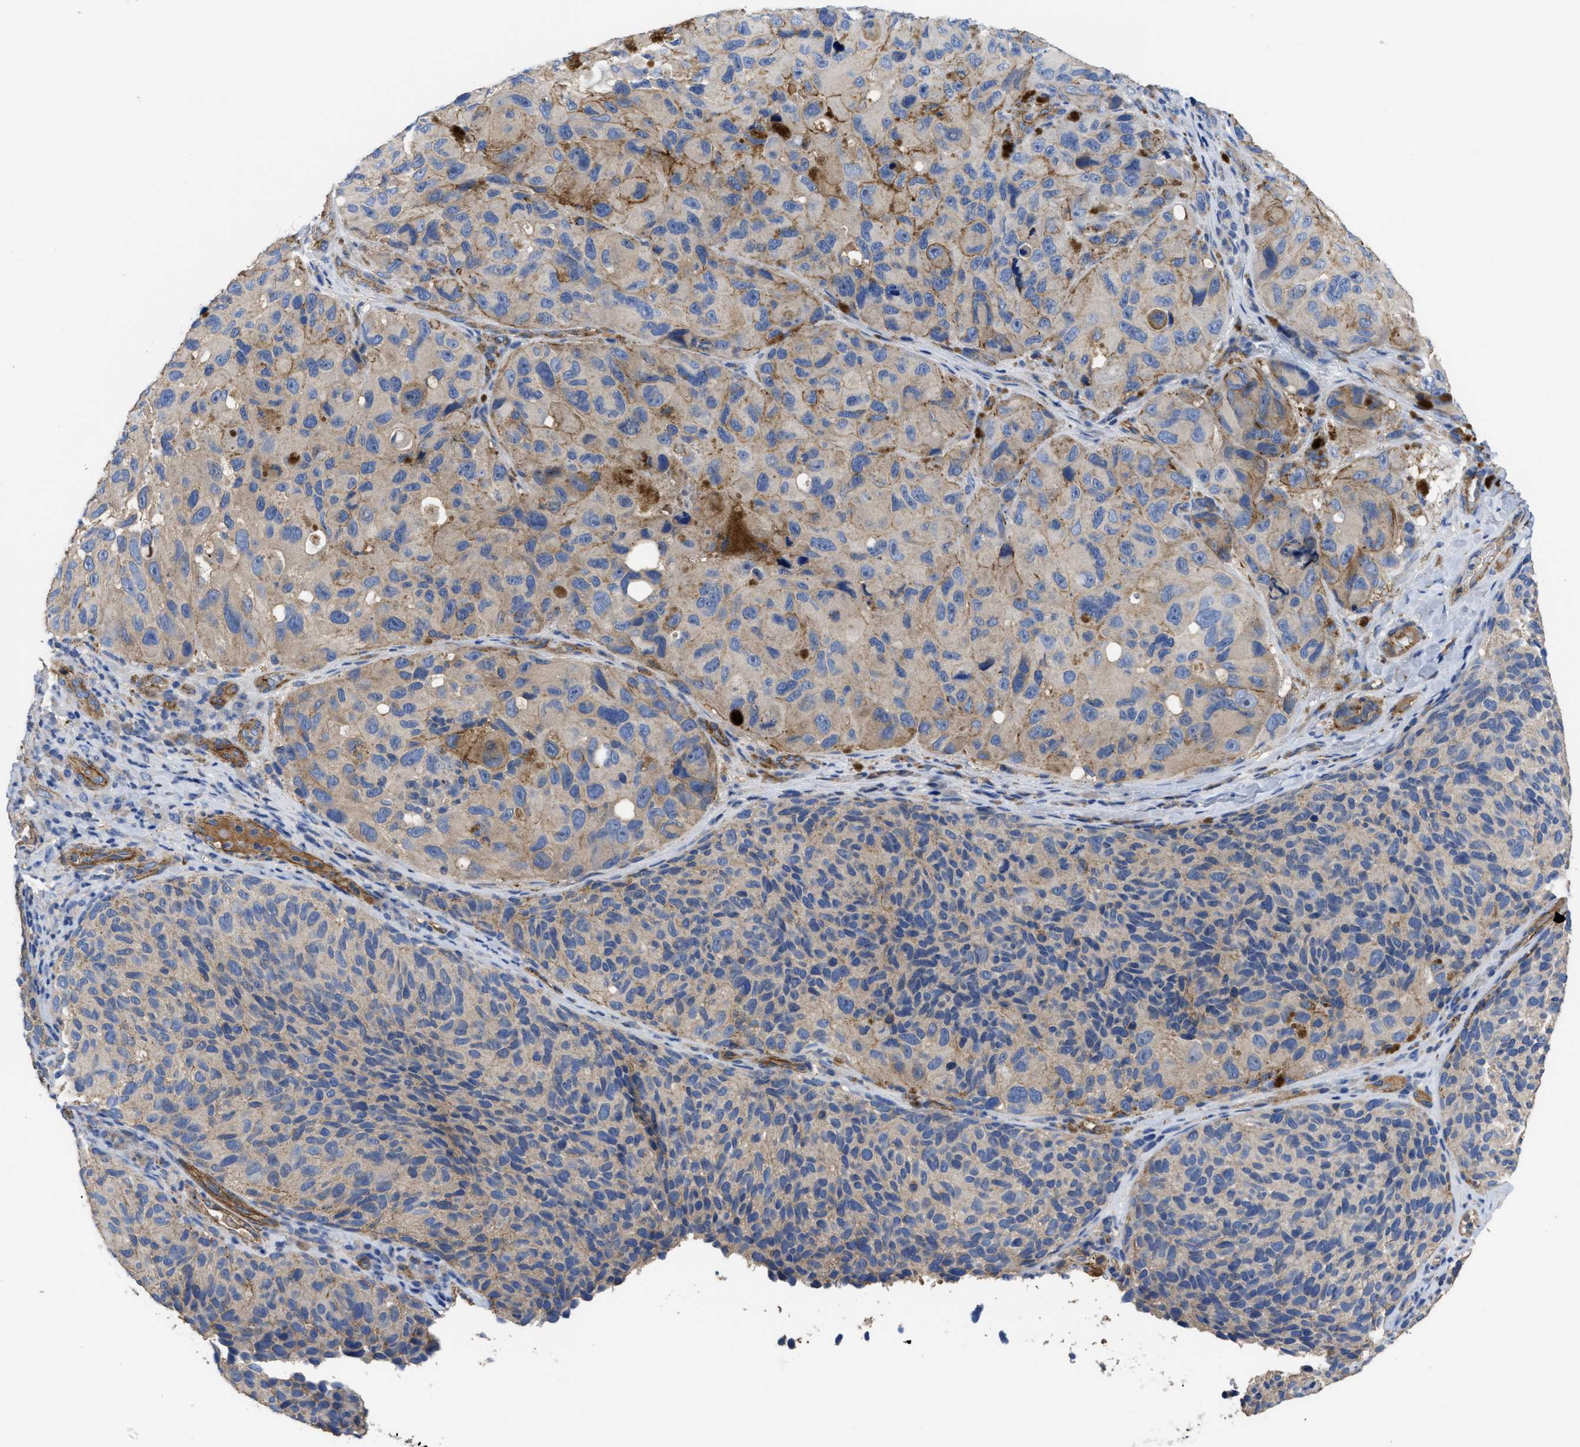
{"staining": {"intensity": "negative", "quantity": "none", "location": "none"}, "tissue": "melanoma", "cell_type": "Tumor cells", "image_type": "cancer", "snomed": [{"axis": "morphology", "description": "Malignant melanoma, NOS"}, {"axis": "topography", "description": "Skin"}], "caption": "The photomicrograph shows no staining of tumor cells in malignant melanoma.", "gene": "USP4", "patient": {"sex": "female", "age": 73}}